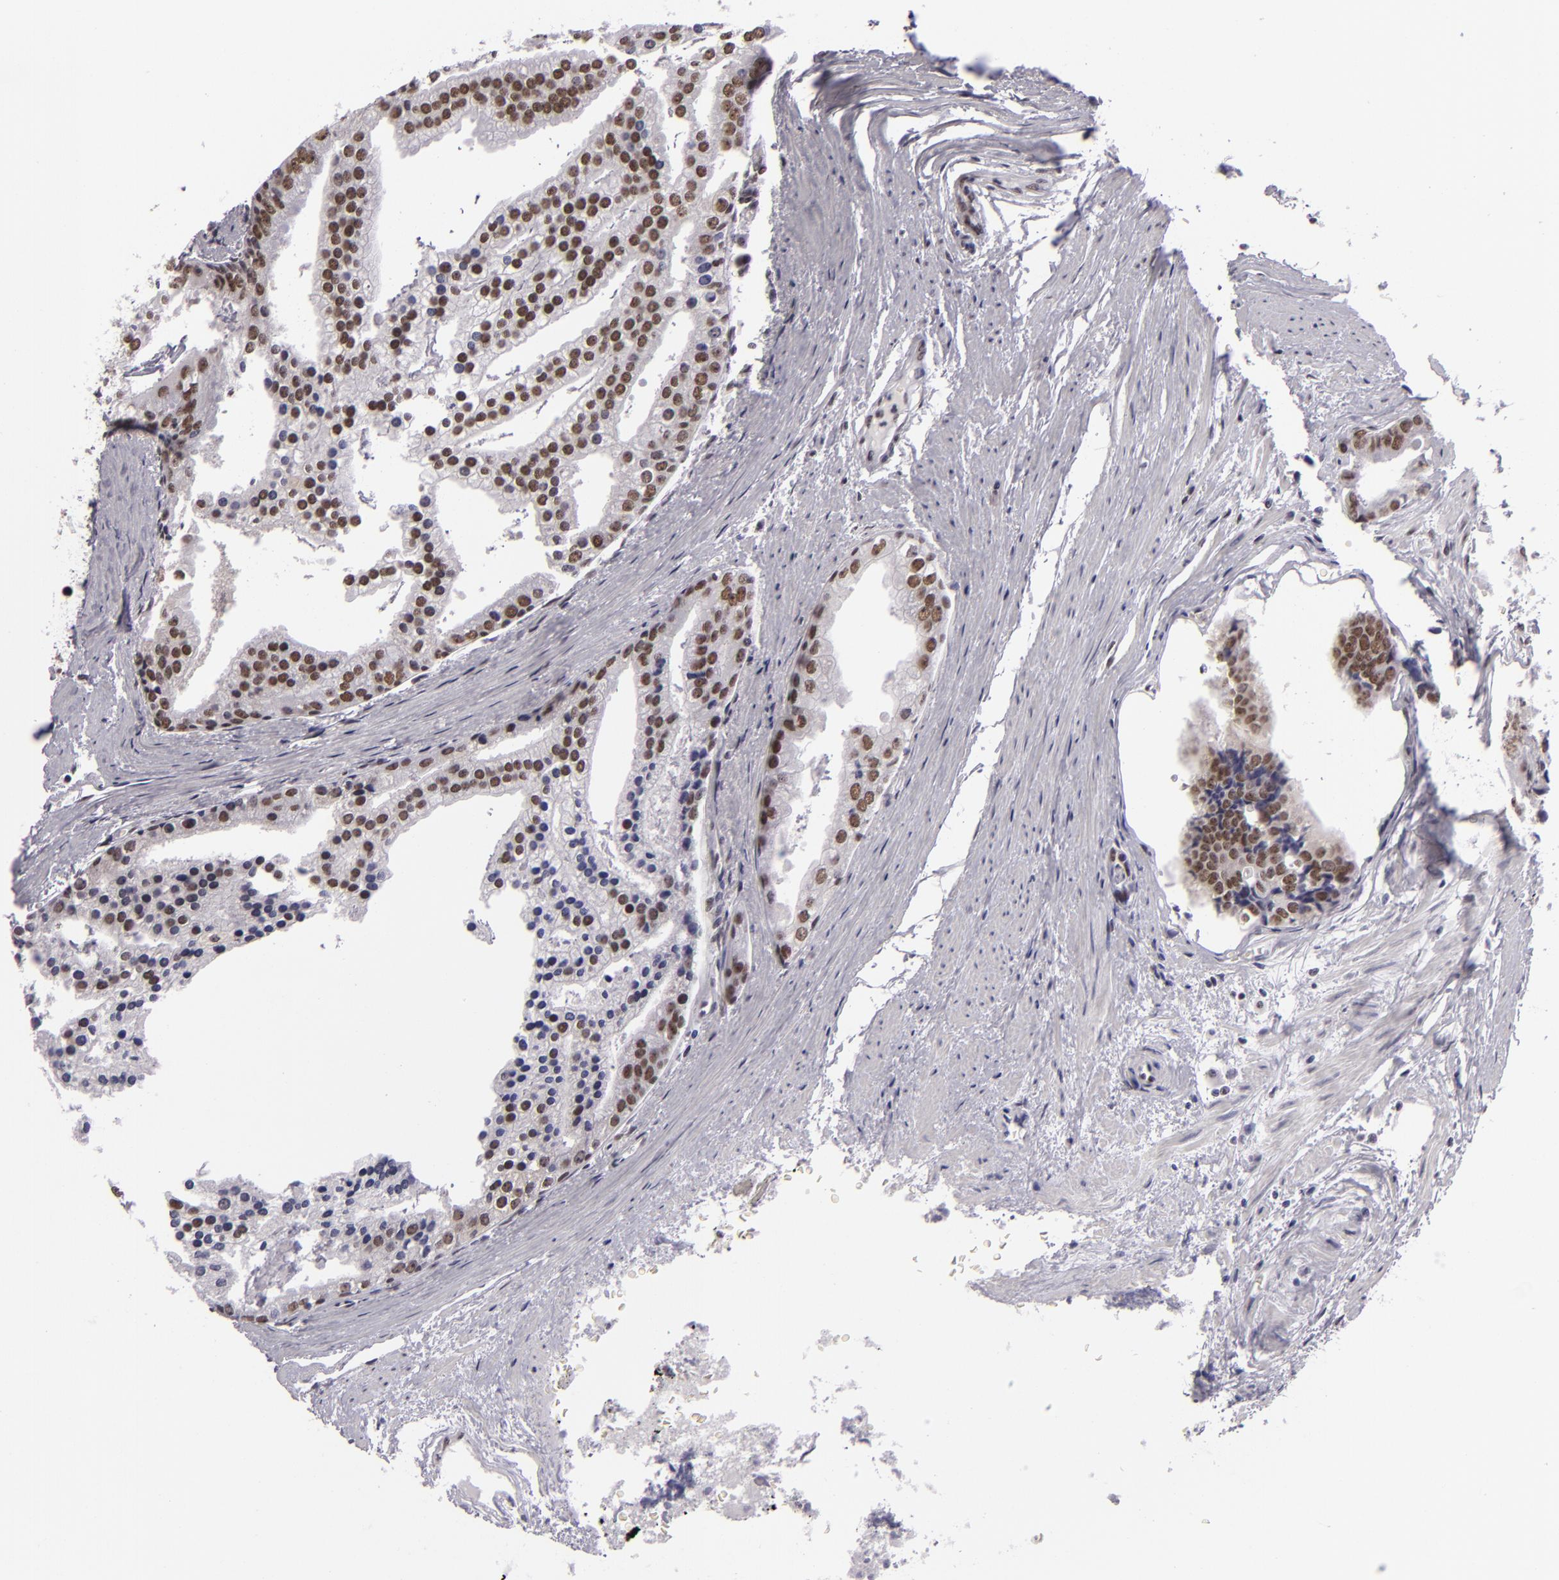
{"staining": {"intensity": "moderate", "quantity": "25%-75%", "location": "nuclear"}, "tissue": "prostate cancer", "cell_type": "Tumor cells", "image_type": "cancer", "snomed": [{"axis": "morphology", "description": "Adenocarcinoma, High grade"}, {"axis": "topography", "description": "Prostate"}], "caption": "Immunohistochemical staining of human high-grade adenocarcinoma (prostate) displays moderate nuclear protein staining in about 25%-75% of tumor cells. (brown staining indicates protein expression, while blue staining denotes nuclei).", "gene": "BRD8", "patient": {"sex": "male", "age": 56}}